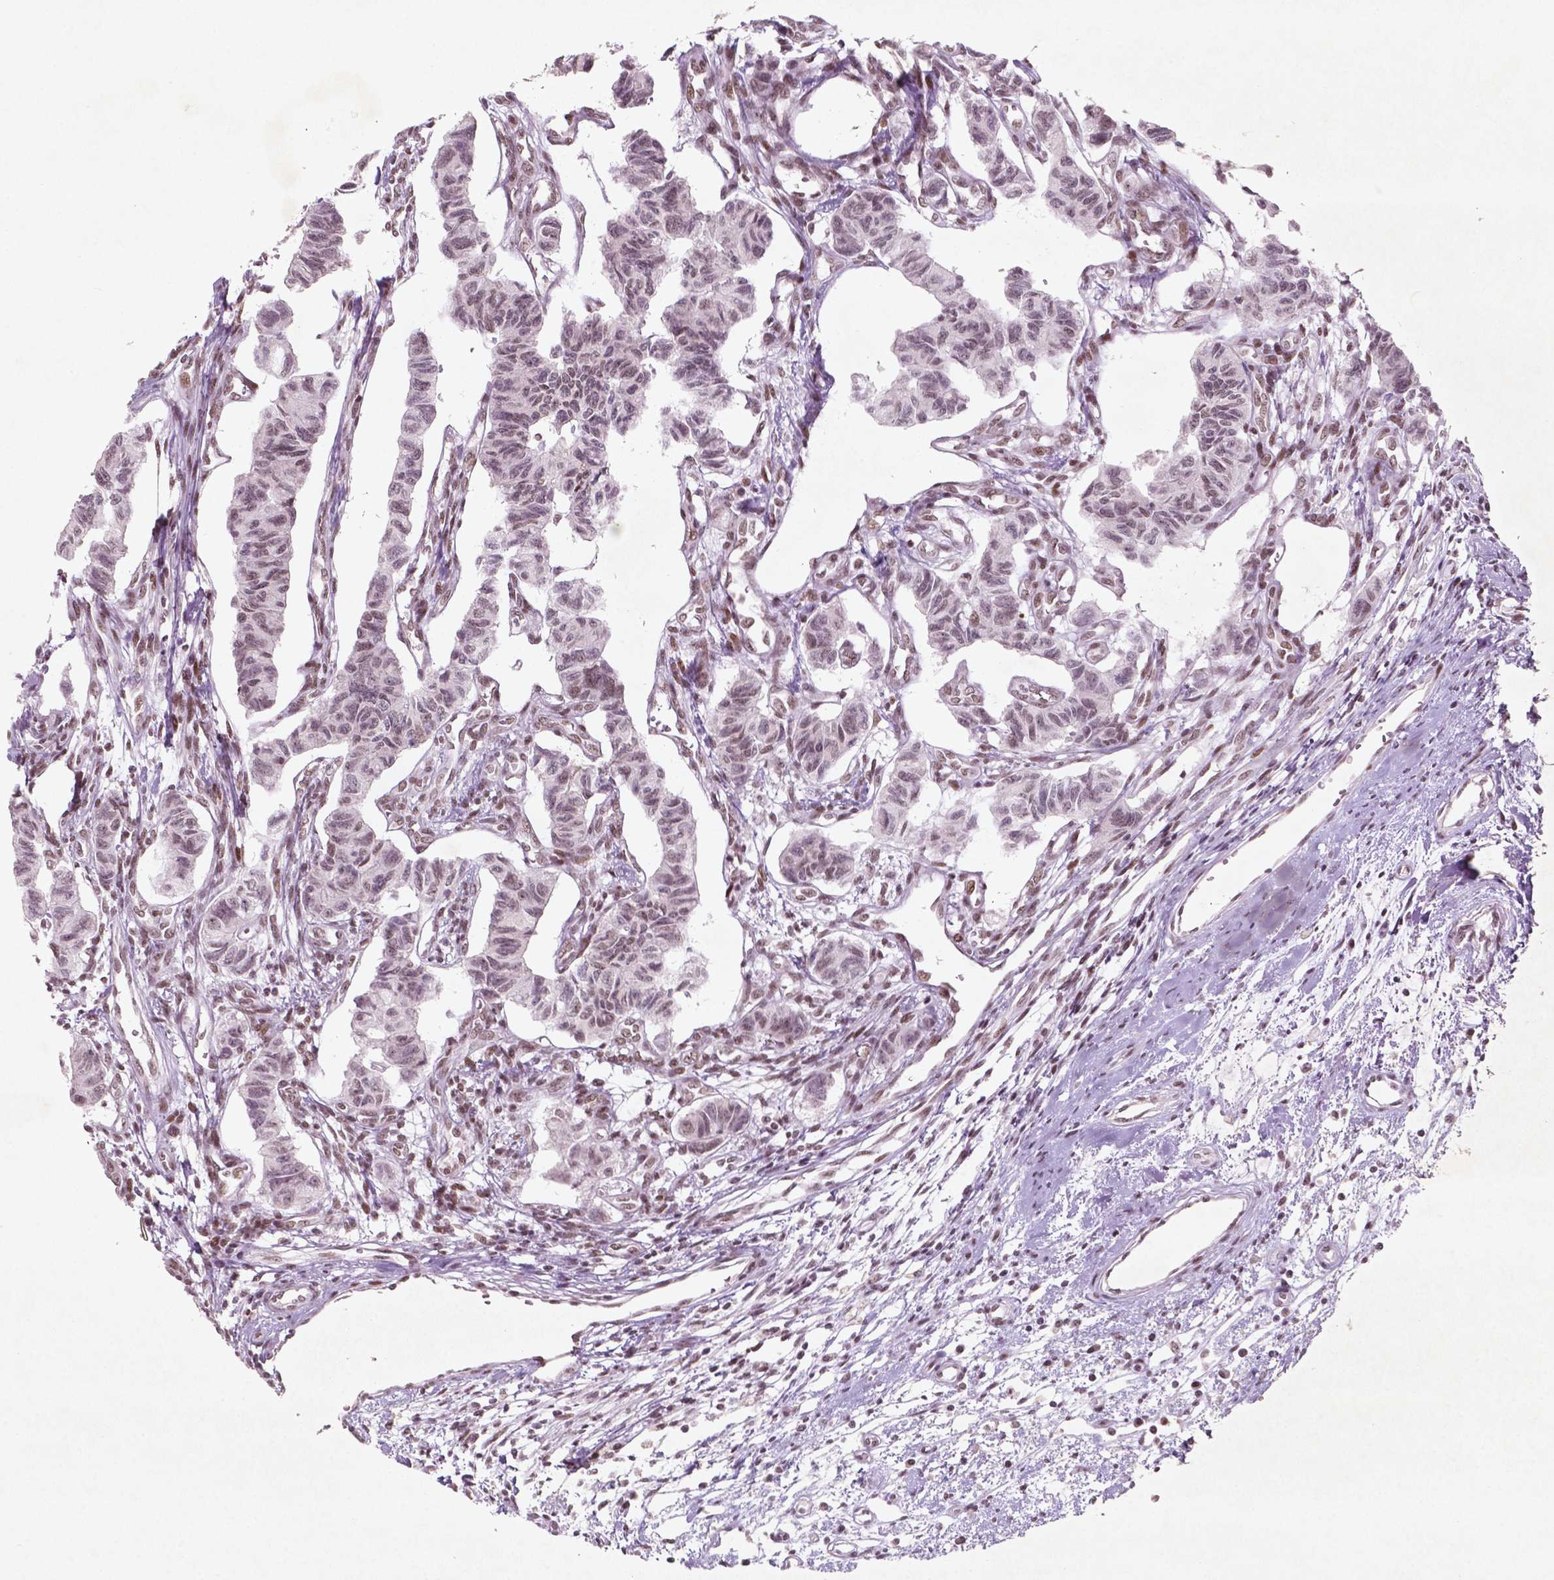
{"staining": {"intensity": "weak", "quantity": ">75%", "location": "nuclear"}, "tissue": "carcinoid", "cell_type": "Tumor cells", "image_type": "cancer", "snomed": [{"axis": "morphology", "description": "Carcinoid, malignant, NOS"}, {"axis": "topography", "description": "Kidney"}], "caption": "Approximately >75% of tumor cells in human carcinoid display weak nuclear protein expression as visualized by brown immunohistochemical staining.", "gene": "HMG20B", "patient": {"sex": "female", "age": 41}}